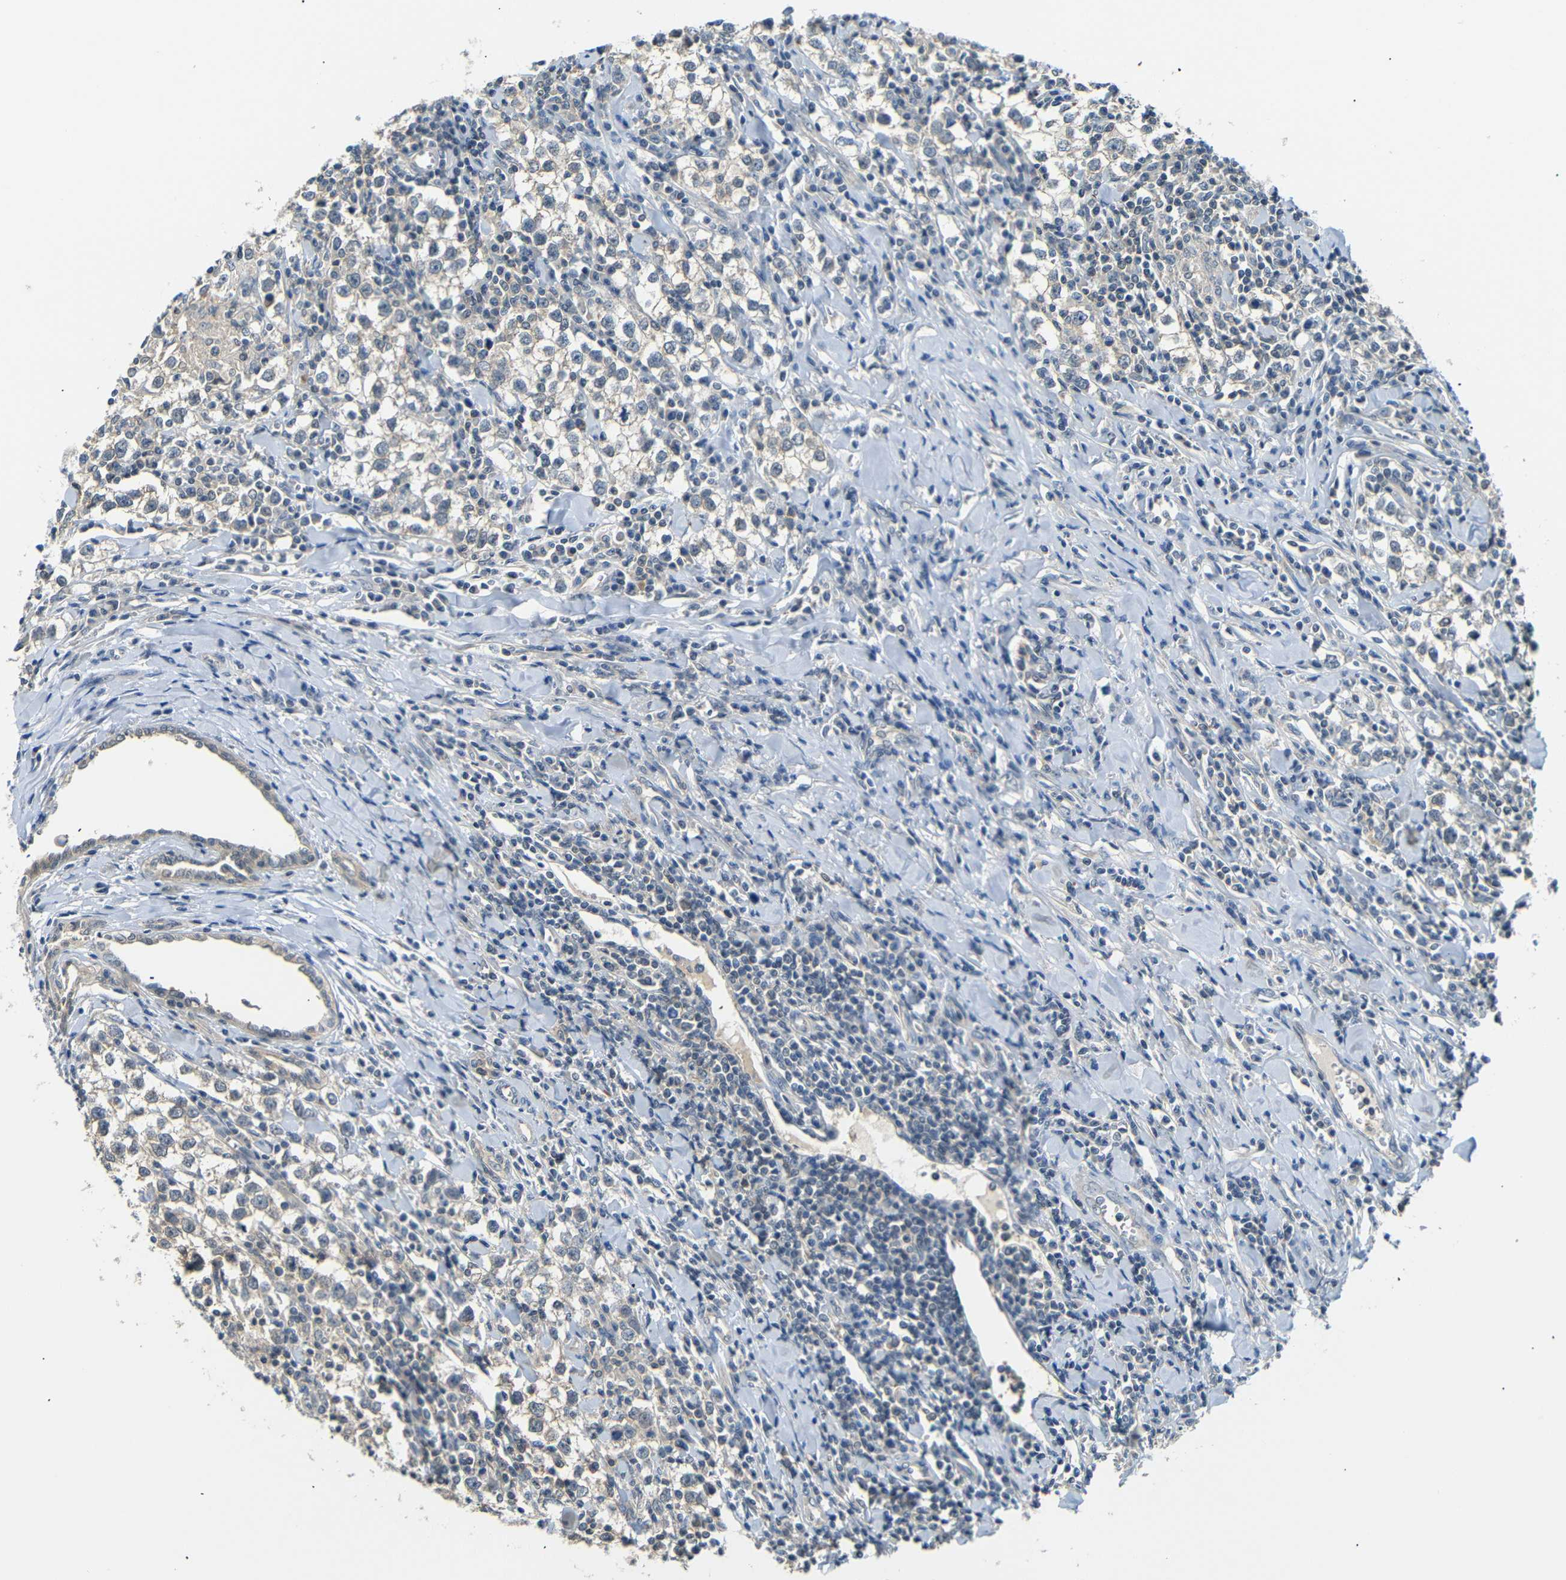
{"staining": {"intensity": "negative", "quantity": "none", "location": "none"}, "tissue": "testis cancer", "cell_type": "Tumor cells", "image_type": "cancer", "snomed": [{"axis": "morphology", "description": "Seminoma, NOS"}, {"axis": "morphology", "description": "Carcinoma, Embryonal, NOS"}, {"axis": "topography", "description": "Testis"}], "caption": "Tumor cells show no significant protein positivity in testis cancer (seminoma).", "gene": "SFN", "patient": {"sex": "male", "age": 36}}